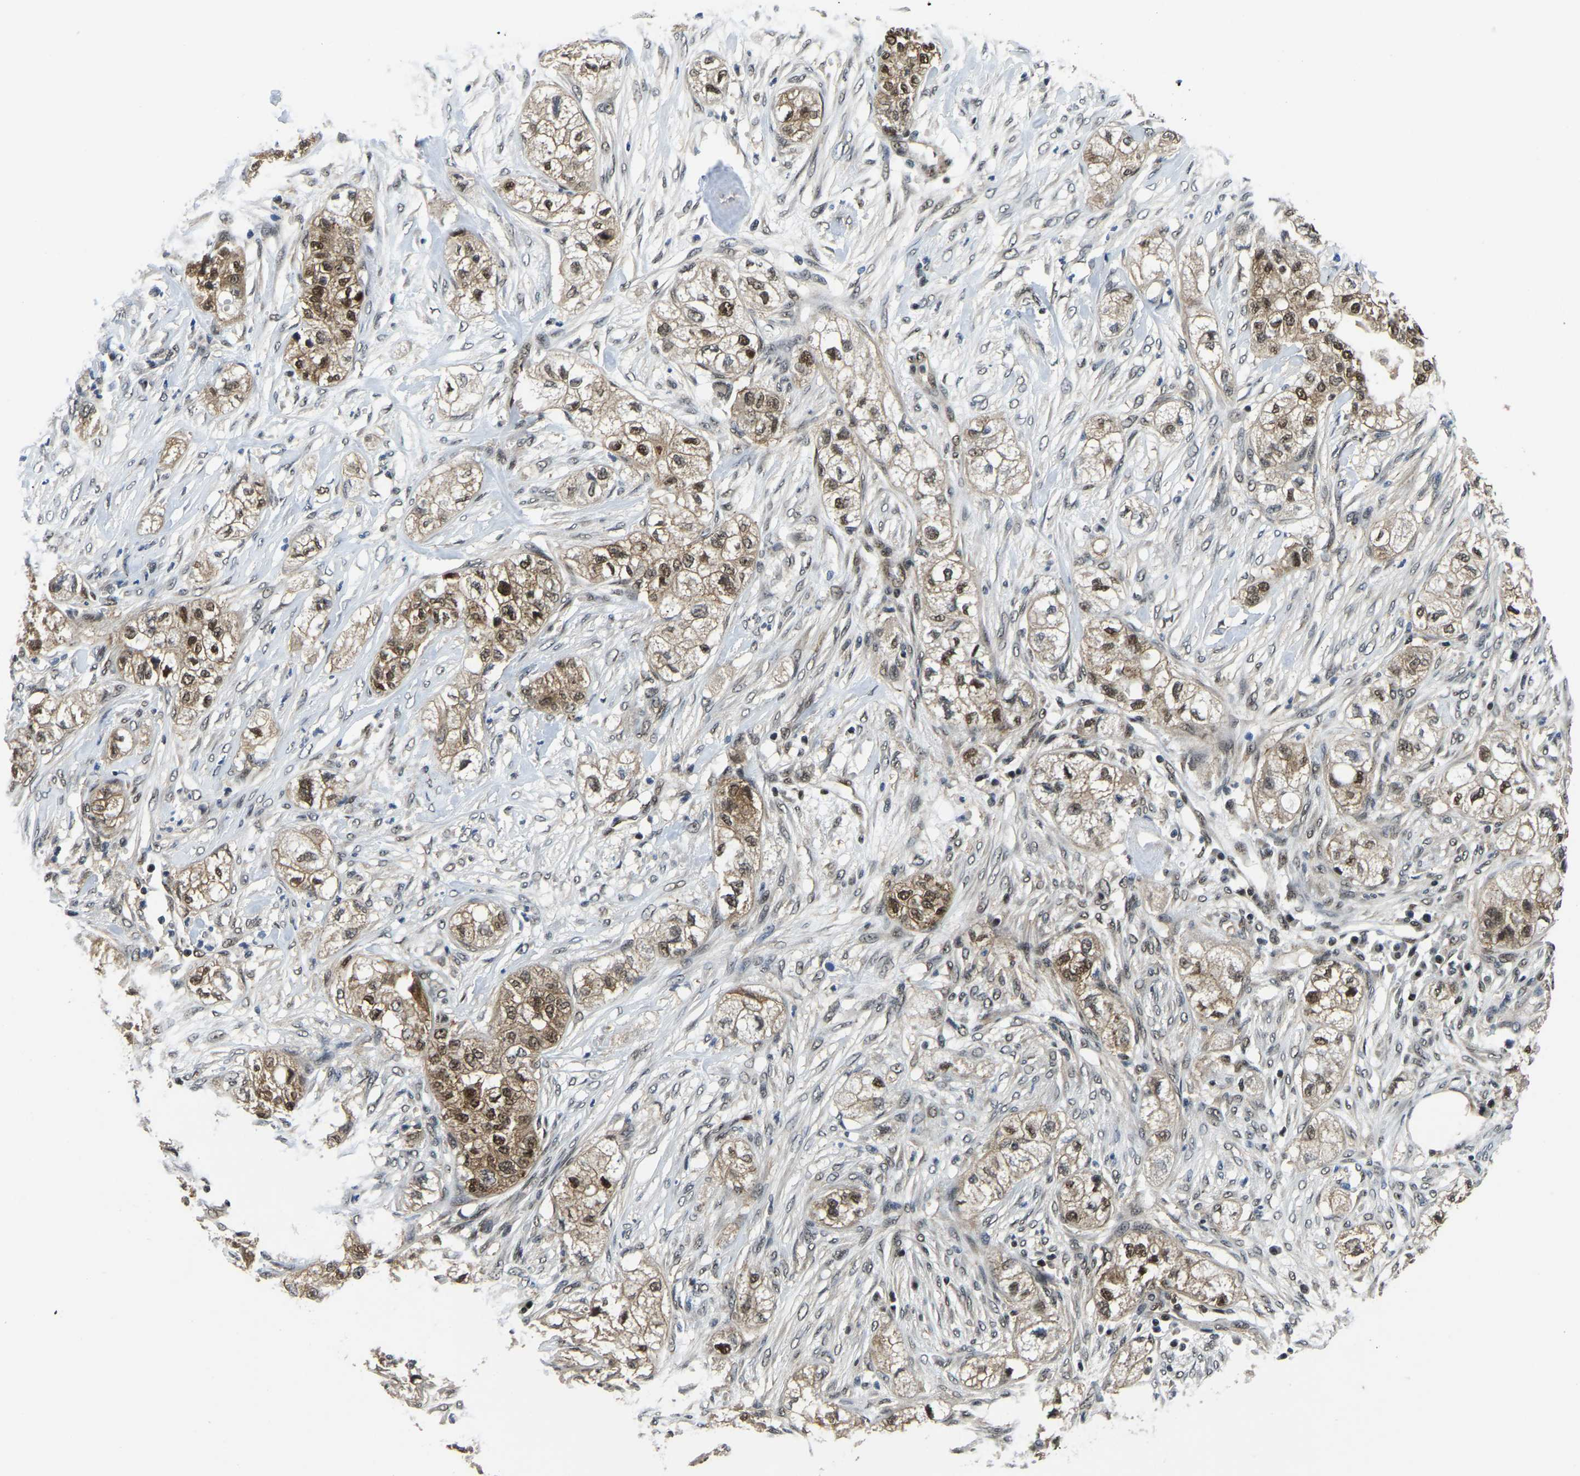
{"staining": {"intensity": "moderate", "quantity": ">75%", "location": "cytoplasmic/membranous,nuclear"}, "tissue": "pancreatic cancer", "cell_type": "Tumor cells", "image_type": "cancer", "snomed": [{"axis": "morphology", "description": "Adenocarcinoma, NOS"}, {"axis": "topography", "description": "Pancreas"}], "caption": "A histopathology image of human pancreatic cancer stained for a protein reveals moderate cytoplasmic/membranous and nuclear brown staining in tumor cells.", "gene": "DFFA", "patient": {"sex": "female", "age": 78}}